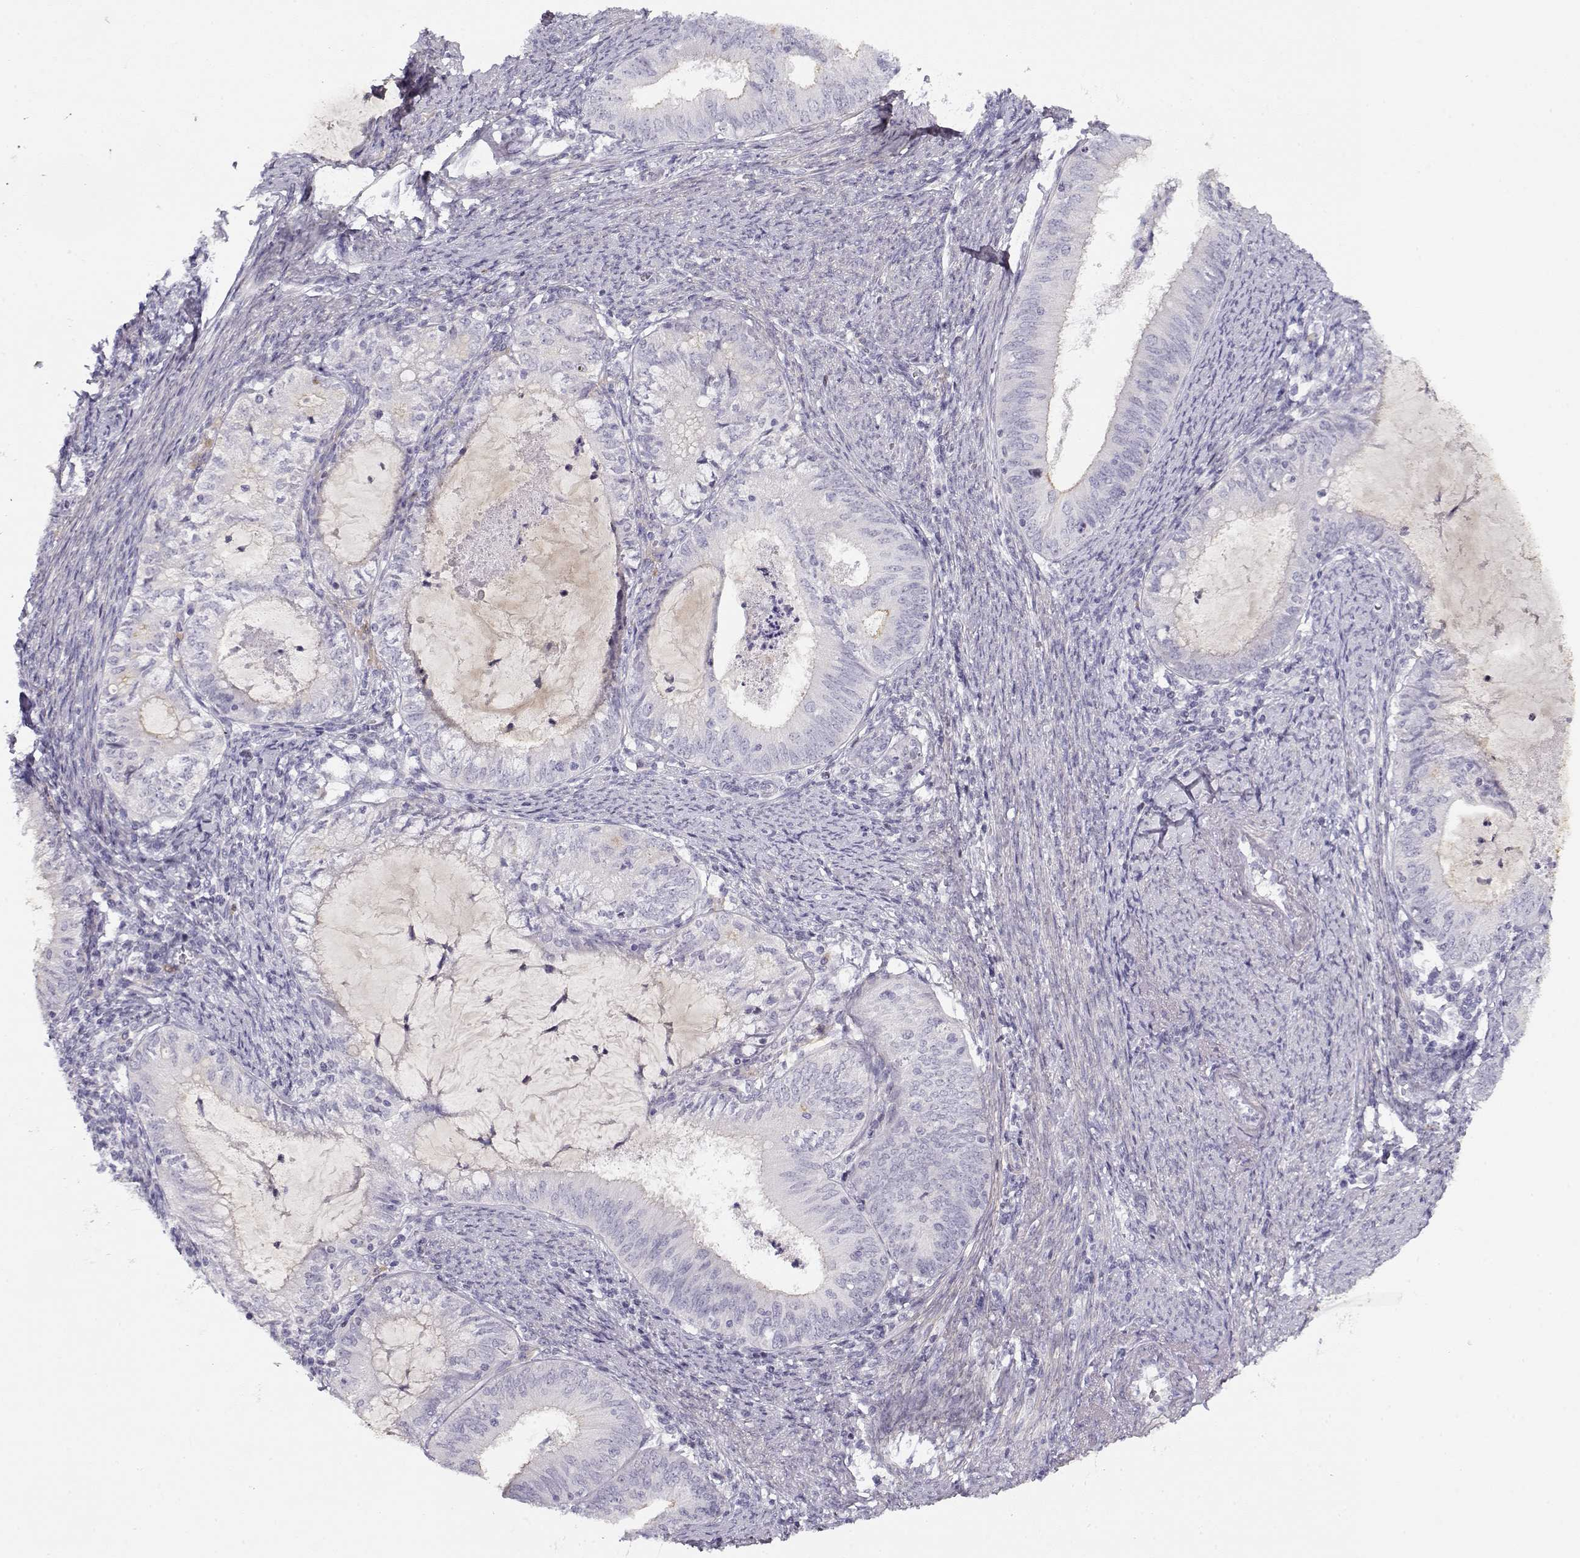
{"staining": {"intensity": "negative", "quantity": "none", "location": "none"}, "tissue": "endometrial cancer", "cell_type": "Tumor cells", "image_type": "cancer", "snomed": [{"axis": "morphology", "description": "Adenocarcinoma, NOS"}, {"axis": "topography", "description": "Endometrium"}], "caption": "Immunohistochemistry (IHC) histopathology image of neoplastic tissue: adenocarcinoma (endometrial) stained with DAB shows no significant protein positivity in tumor cells. (DAB immunohistochemistry (IHC) with hematoxylin counter stain).", "gene": "CRX", "patient": {"sex": "female", "age": 57}}